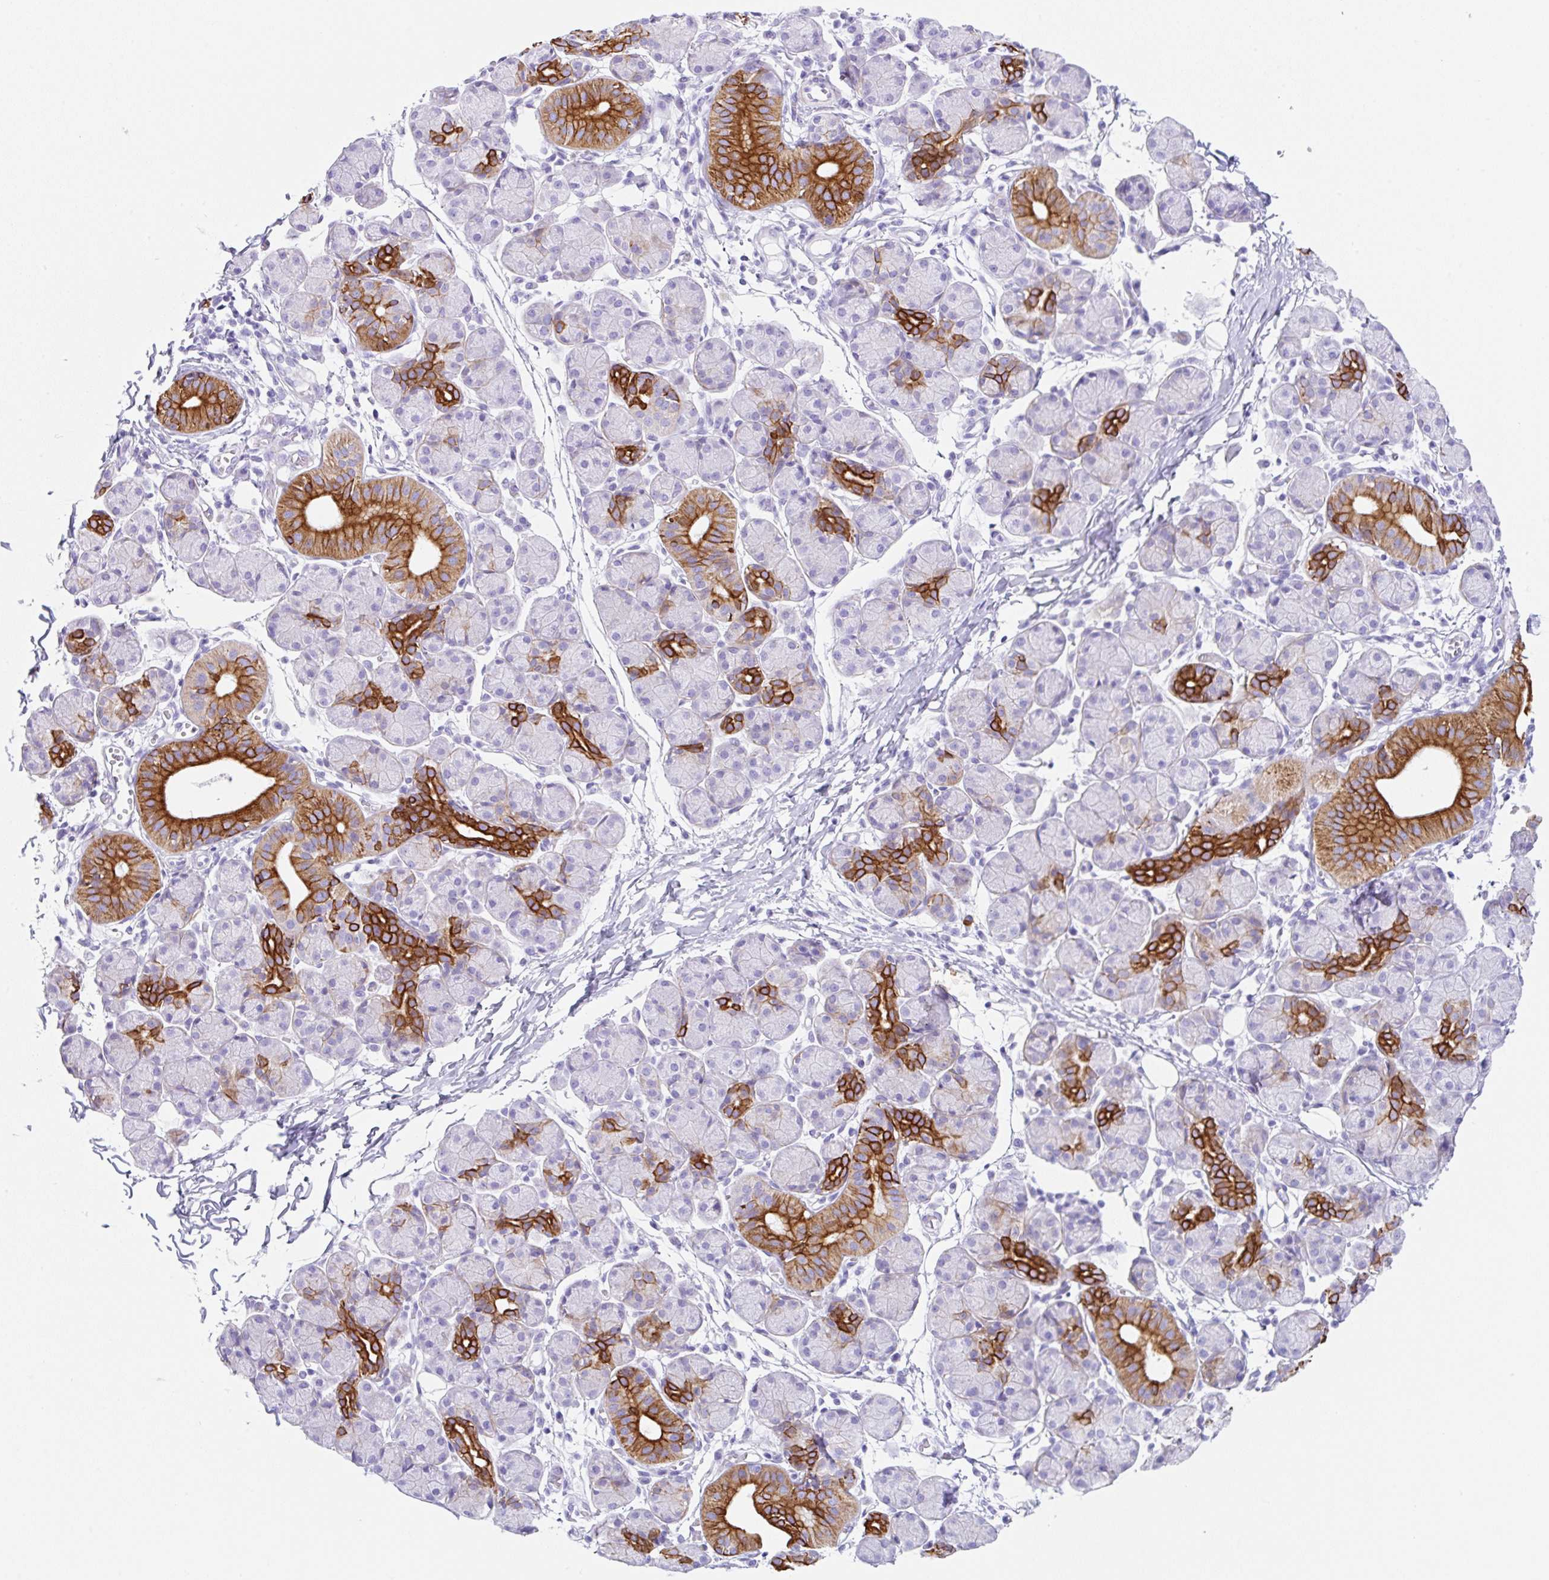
{"staining": {"intensity": "strong", "quantity": "<25%", "location": "cytoplasmic/membranous"}, "tissue": "salivary gland", "cell_type": "Glandular cells", "image_type": "normal", "snomed": [{"axis": "morphology", "description": "Normal tissue, NOS"}, {"axis": "morphology", "description": "Inflammation, NOS"}, {"axis": "topography", "description": "Lymph node"}, {"axis": "topography", "description": "Salivary gland"}], "caption": "Brown immunohistochemical staining in benign human salivary gland exhibits strong cytoplasmic/membranous expression in approximately <25% of glandular cells. (DAB = brown stain, brightfield microscopy at high magnification).", "gene": "CLDND2", "patient": {"sex": "male", "age": 3}}